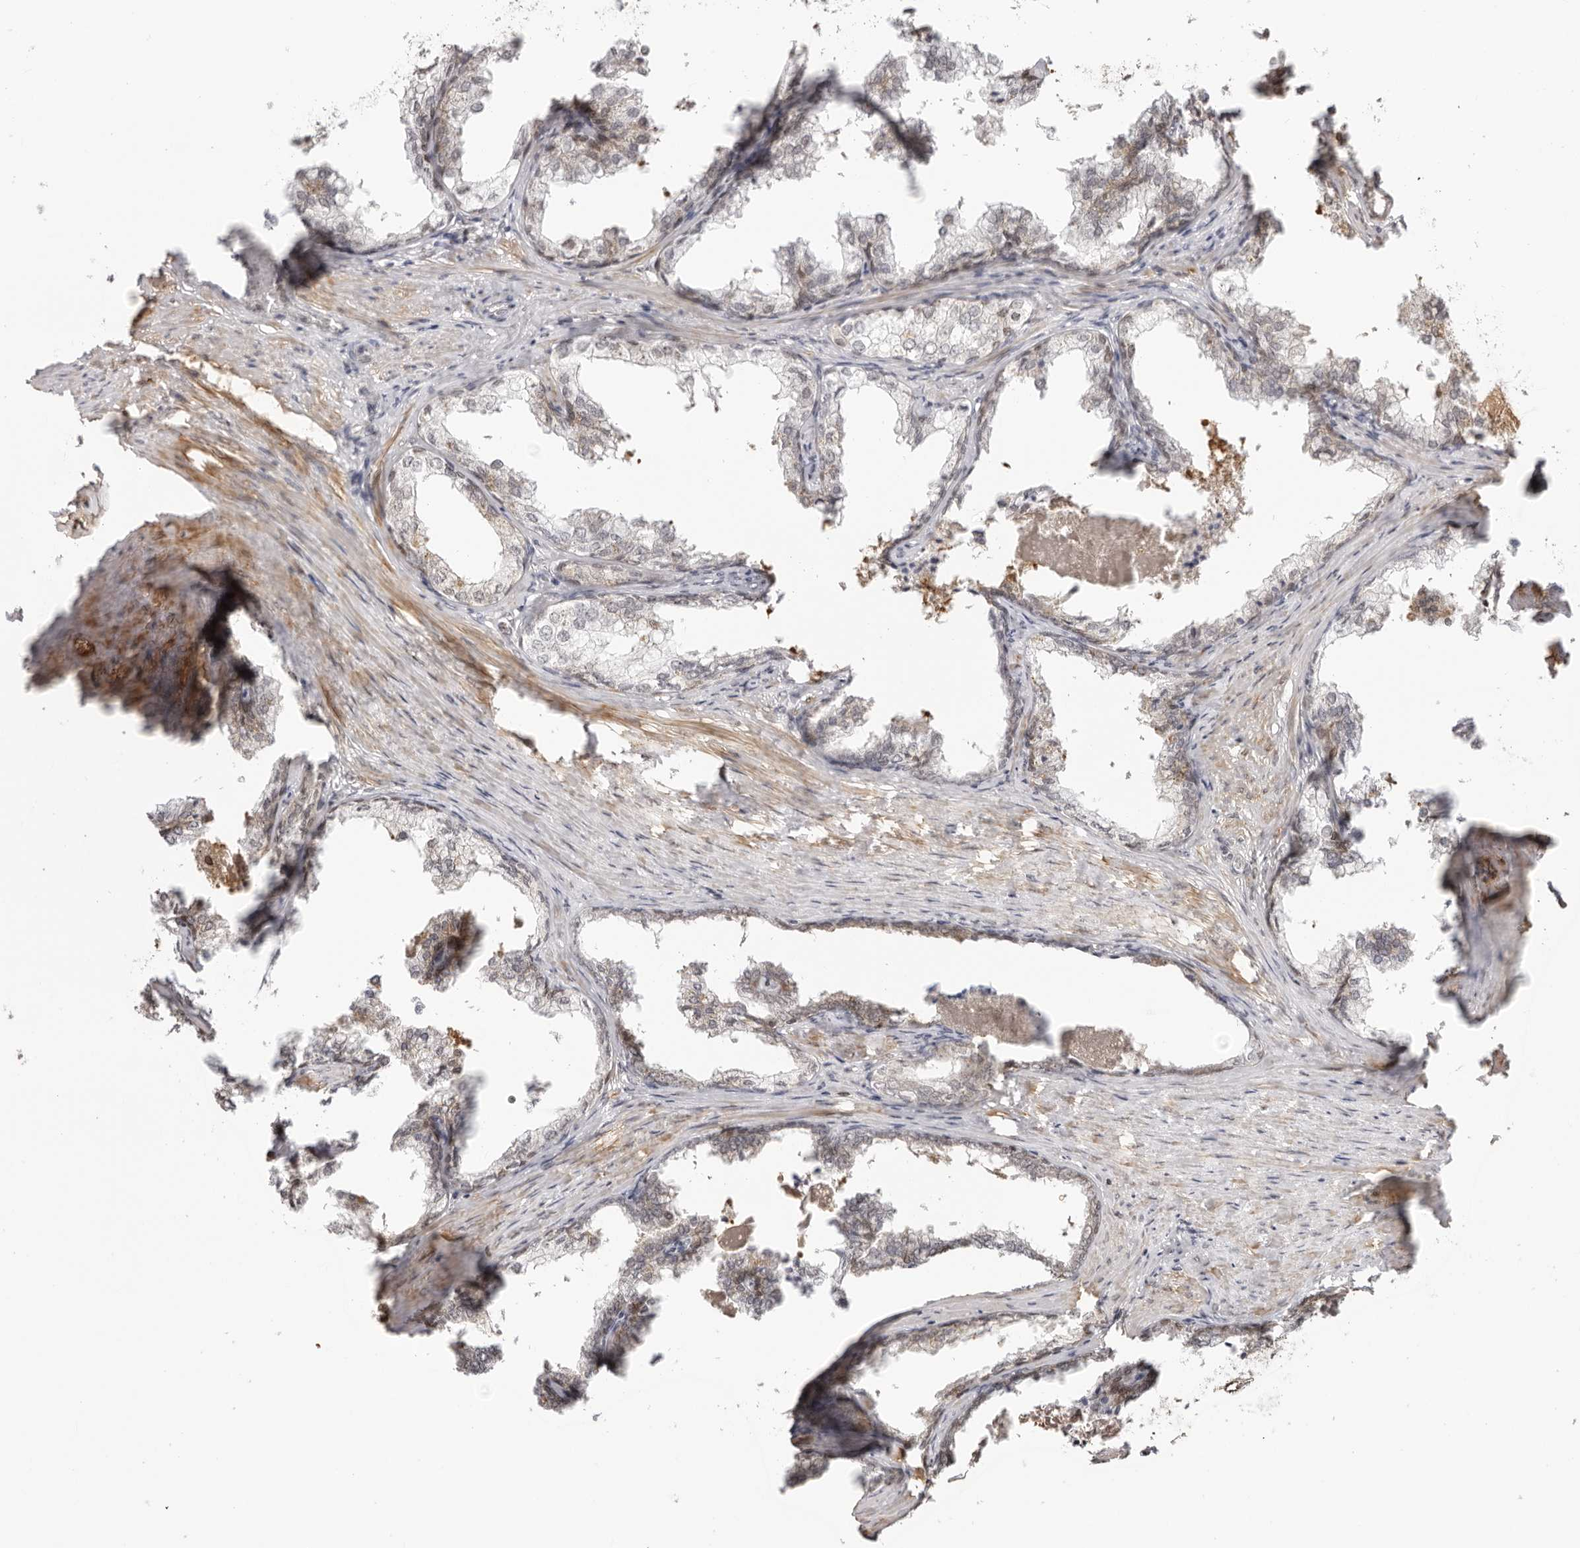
{"staining": {"intensity": "weak", "quantity": "25%-75%", "location": "cytoplasmic/membranous,nuclear"}, "tissue": "prostate cancer", "cell_type": "Tumor cells", "image_type": "cancer", "snomed": [{"axis": "morphology", "description": "Adenocarcinoma, High grade"}, {"axis": "topography", "description": "Prostate"}], "caption": "A photomicrograph of prostate adenocarcinoma (high-grade) stained for a protein reveals weak cytoplasmic/membranous and nuclear brown staining in tumor cells. The staining is performed using DAB (3,3'-diaminobenzidine) brown chromogen to label protein expression. The nuclei are counter-stained blue using hematoxylin.", "gene": "RNF146", "patient": {"sex": "male", "age": 58}}